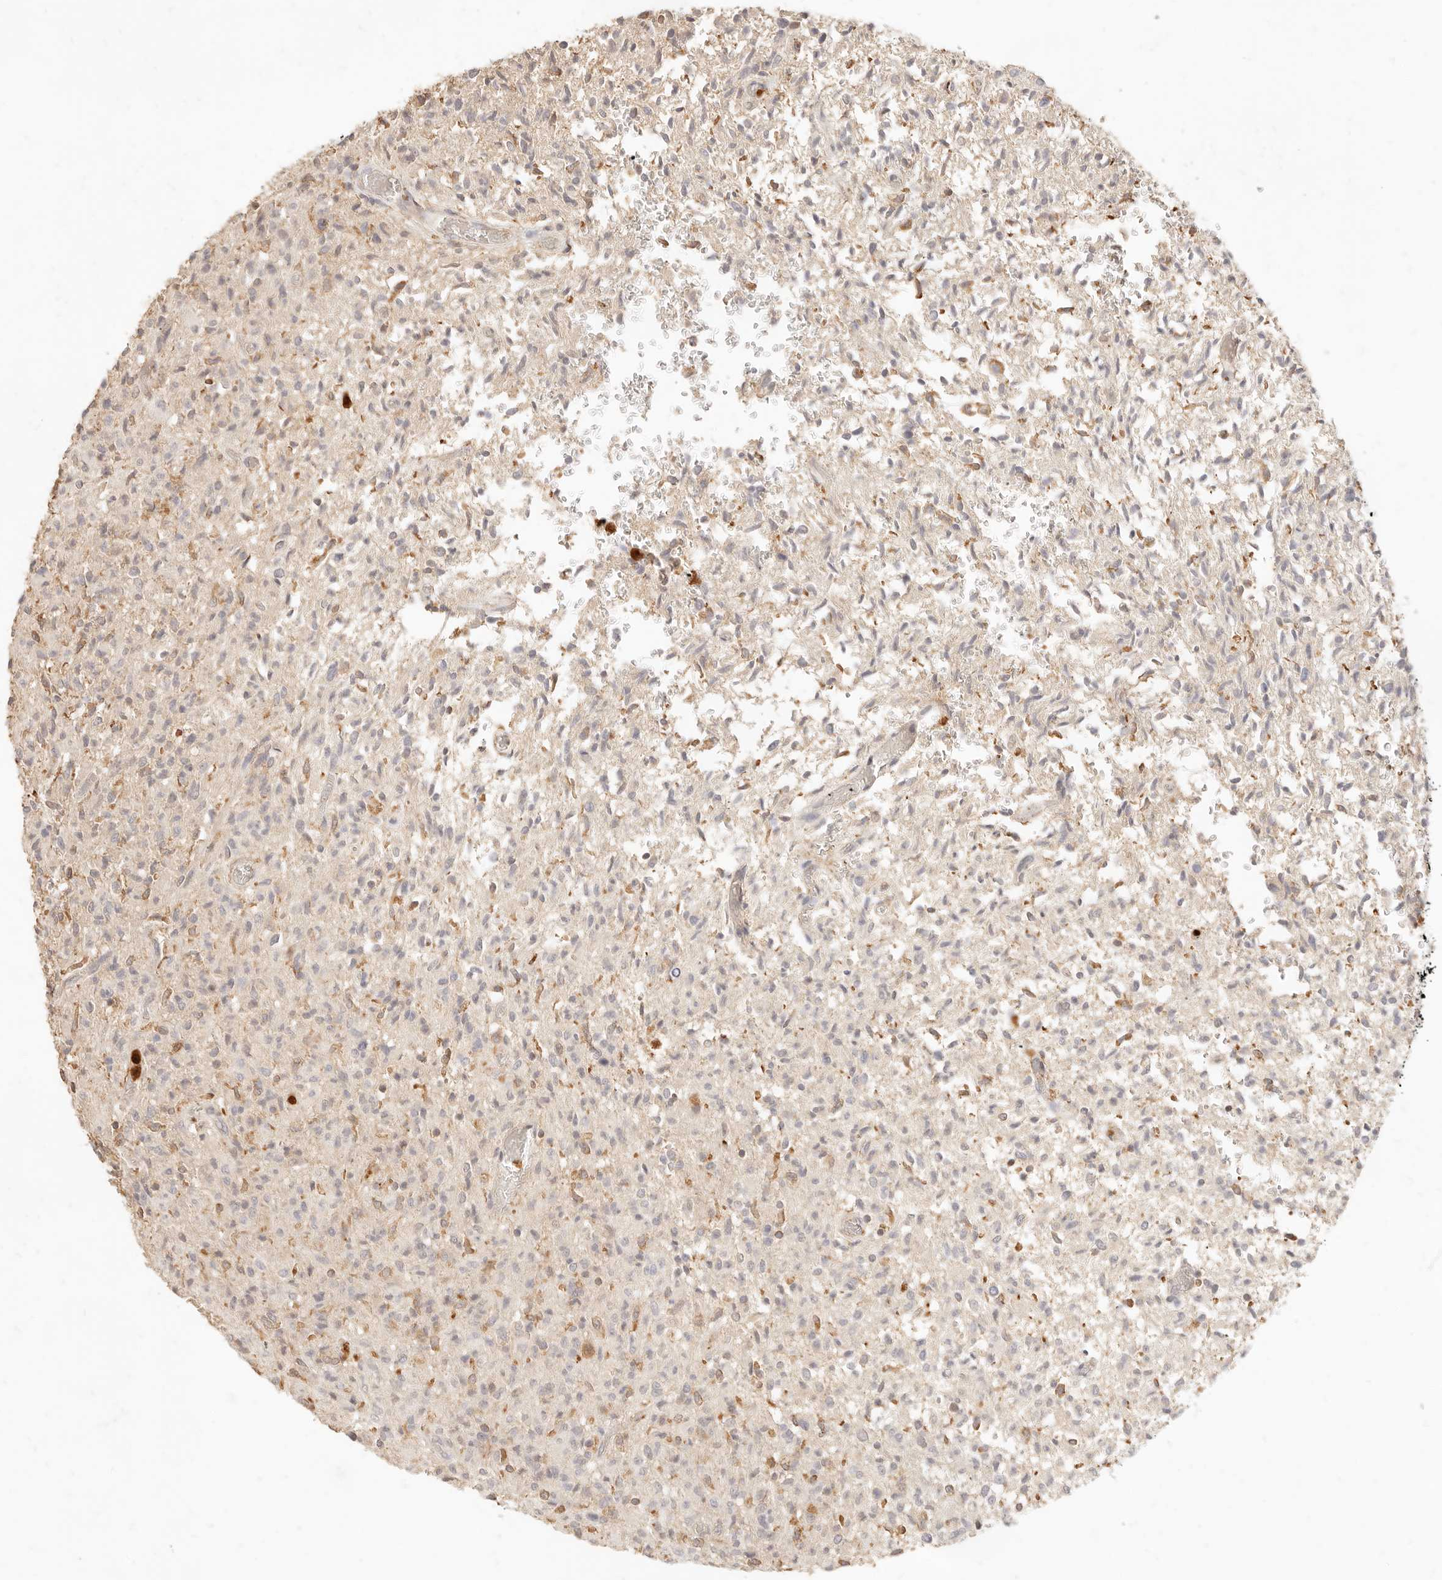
{"staining": {"intensity": "negative", "quantity": "none", "location": "none"}, "tissue": "glioma", "cell_type": "Tumor cells", "image_type": "cancer", "snomed": [{"axis": "morphology", "description": "Glioma, malignant, High grade"}, {"axis": "topography", "description": "Brain"}], "caption": "Human high-grade glioma (malignant) stained for a protein using immunohistochemistry (IHC) shows no staining in tumor cells.", "gene": "TMTC2", "patient": {"sex": "female", "age": 57}}